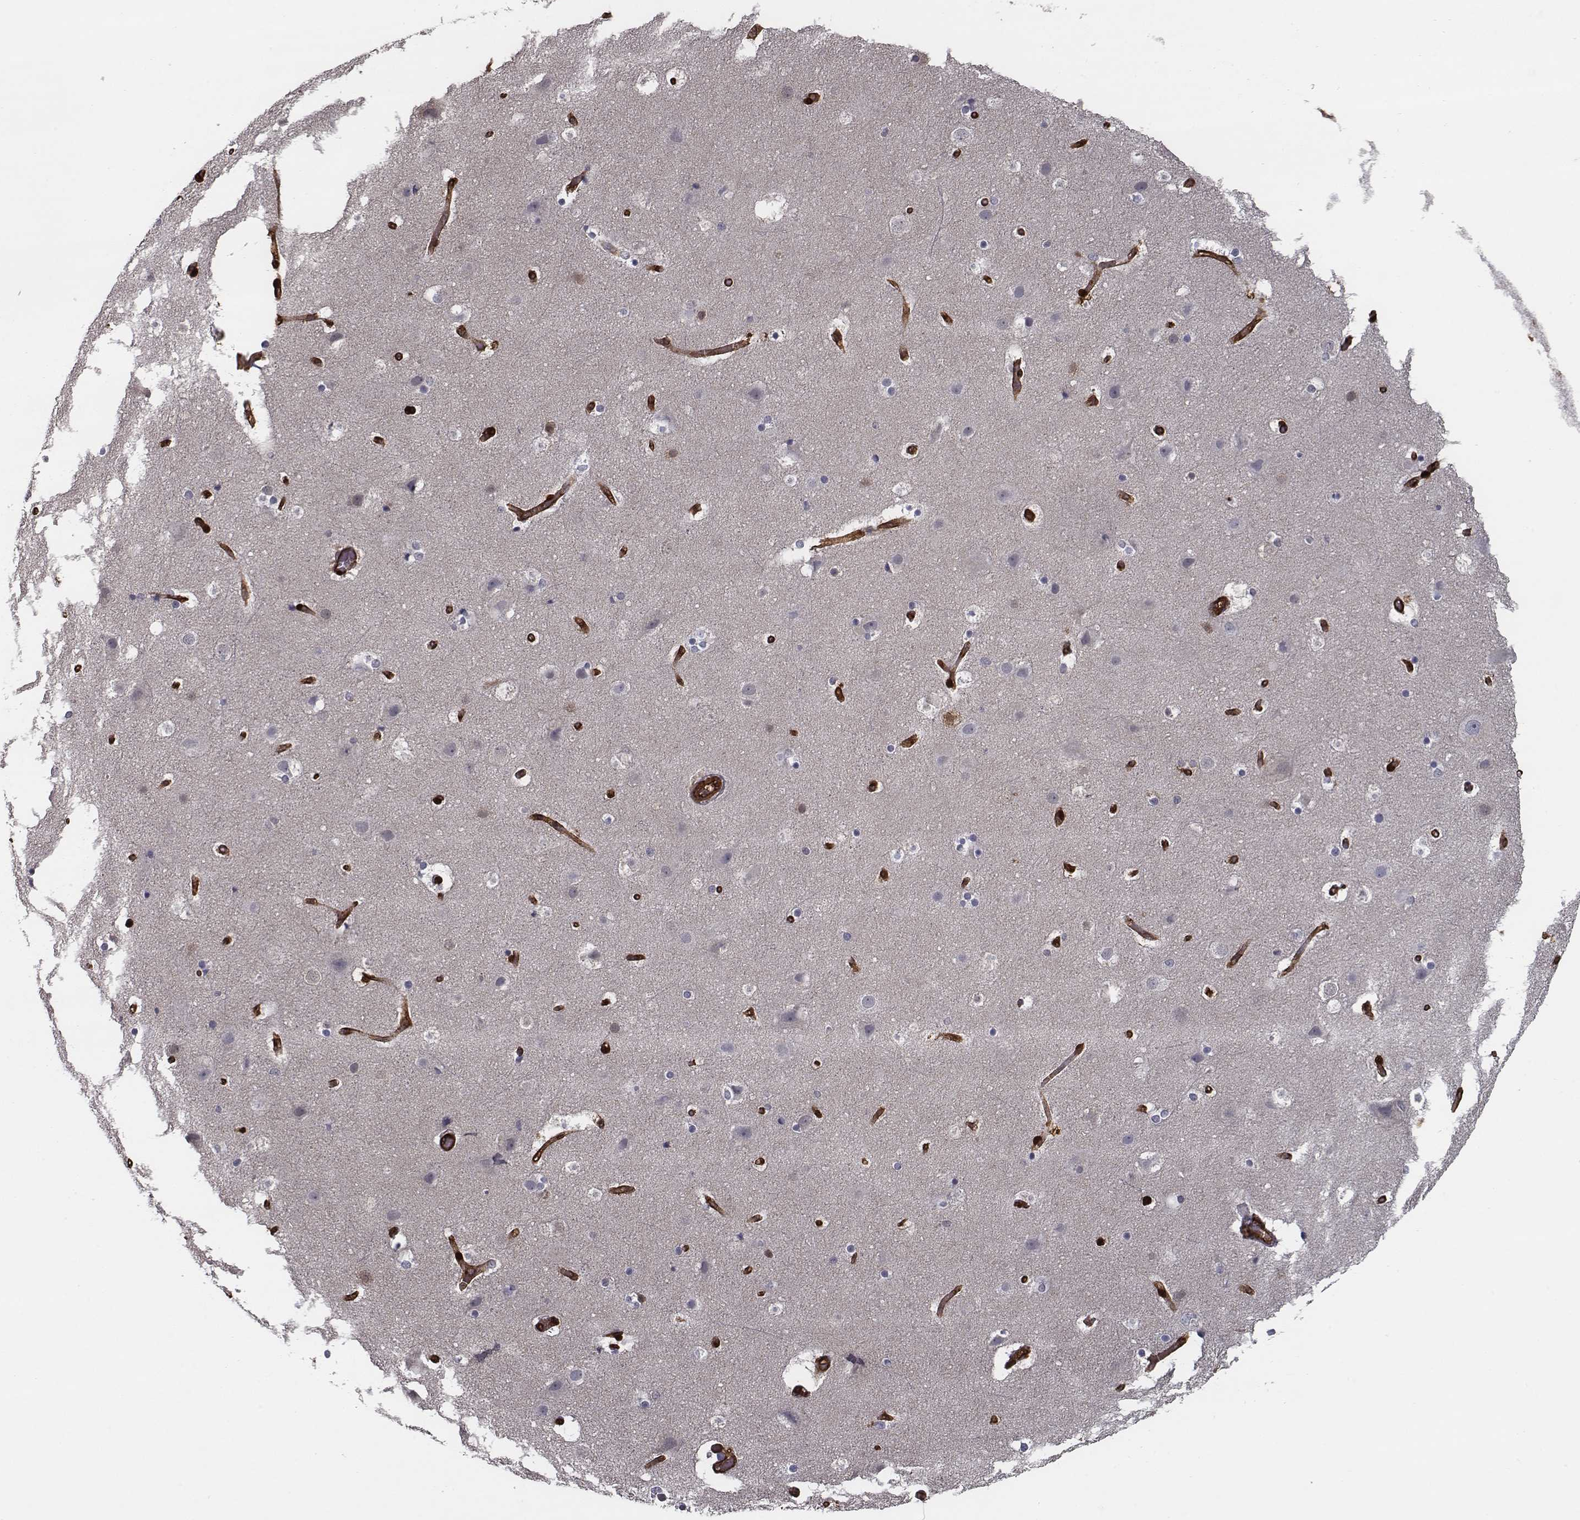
{"staining": {"intensity": "strong", "quantity": ">75%", "location": "cytoplasmic/membranous"}, "tissue": "cerebral cortex", "cell_type": "Endothelial cells", "image_type": "normal", "snomed": [{"axis": "morphology", "description": "Normal tissue, NOS"}, {"axis": "topography", "description": "Cerebral cortex"}], "caption": "The micrograph reveals a brown stain indicating the presence of a protein in the cytoplasmic/membranous of endothelial cells in cerebral cortex.", "gene": "ISYNA1", "patient": {"sex": "female", "age": 52}}